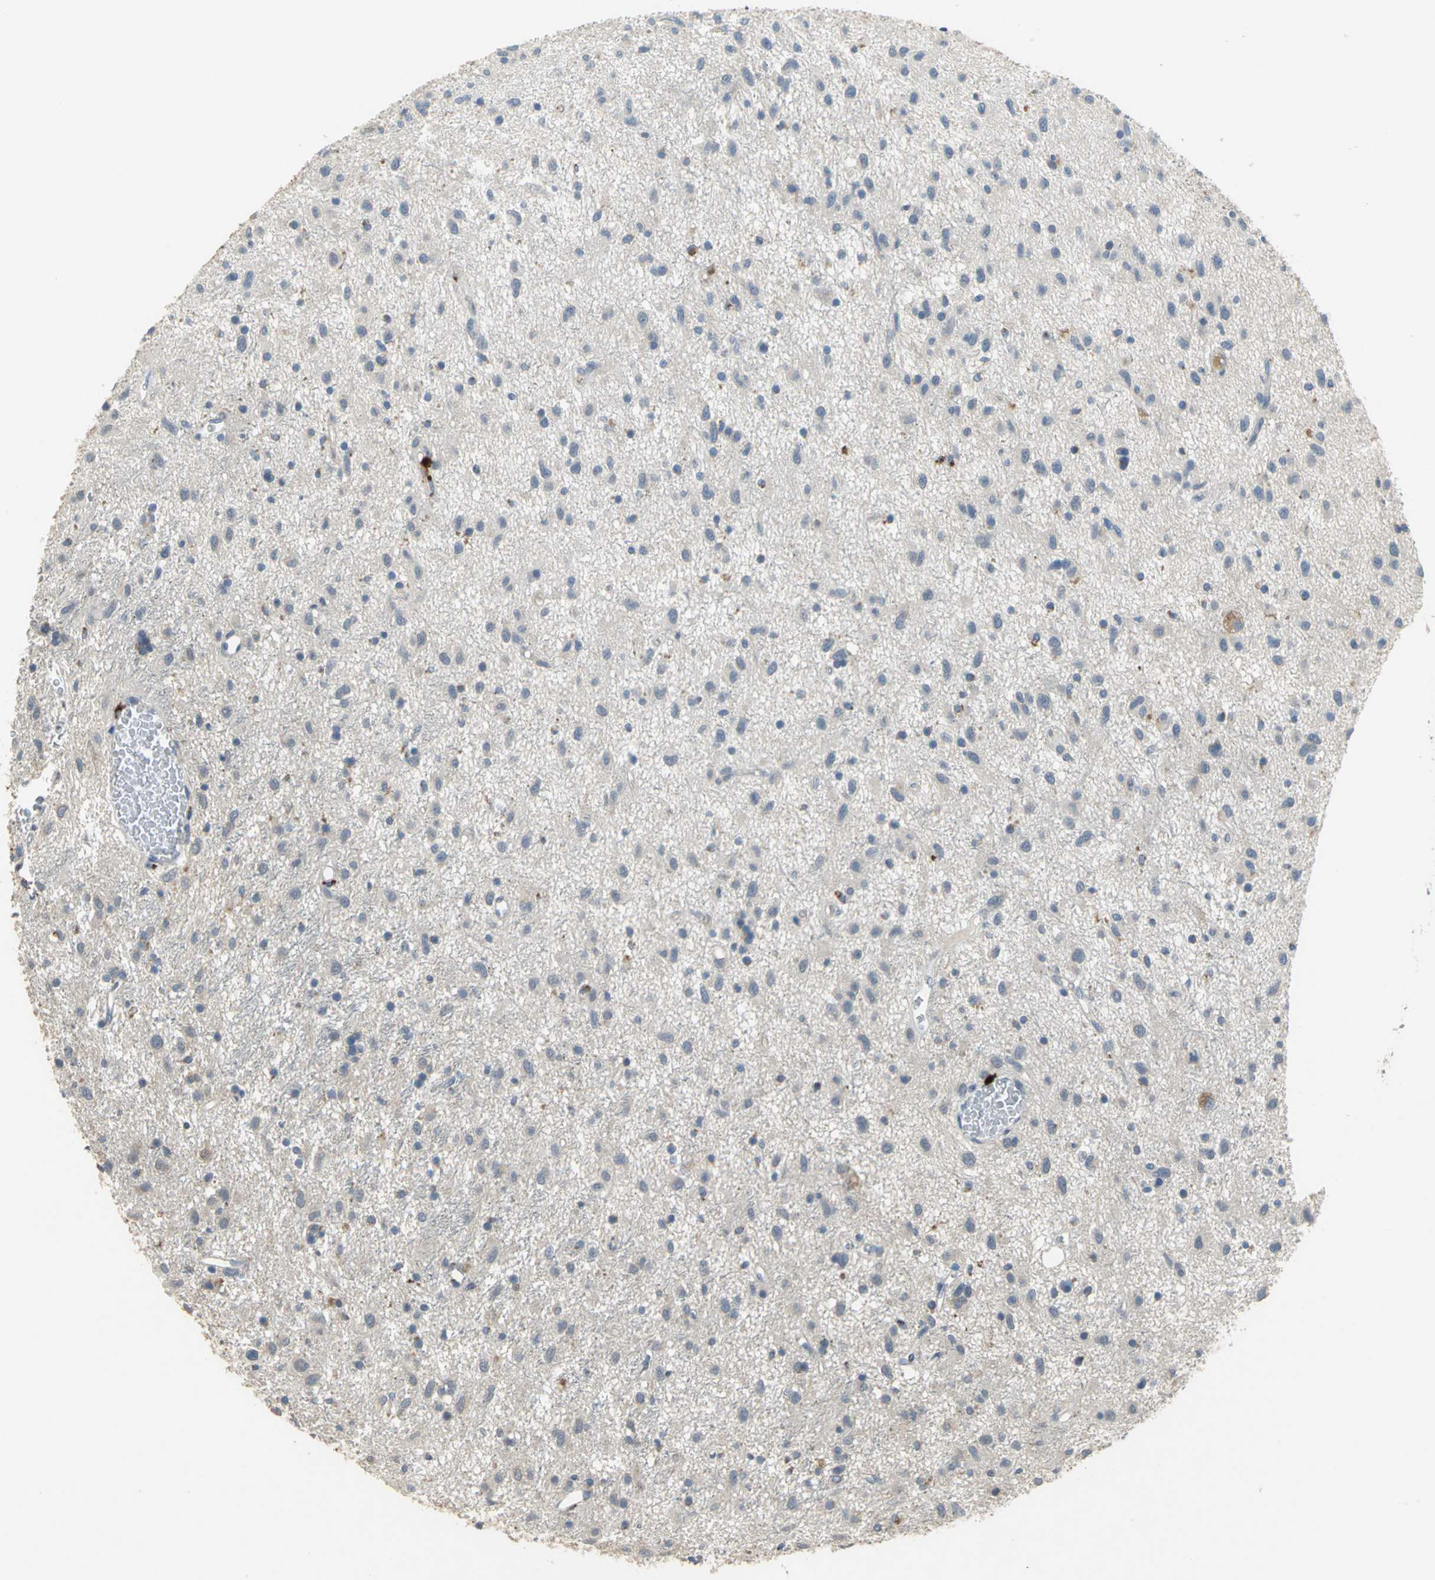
{"staining": {"intensity": "negative", "quantity": "none", "location": "none"}, "tissue": "glioma", "cell_type": "Tumor cells", "image_type": "cancer", "snomed": [{"axis": "morphology", "description": "Glioma, malignant, Low grade"}, {"axis": "topography", "description": "Brain"}], "caption": "IHC of low-grade glioma (malignant) demonstrates no positivity in tumor cells.", "gene": "IL17RB", "patient": {"sex": "male", "age": 77}}